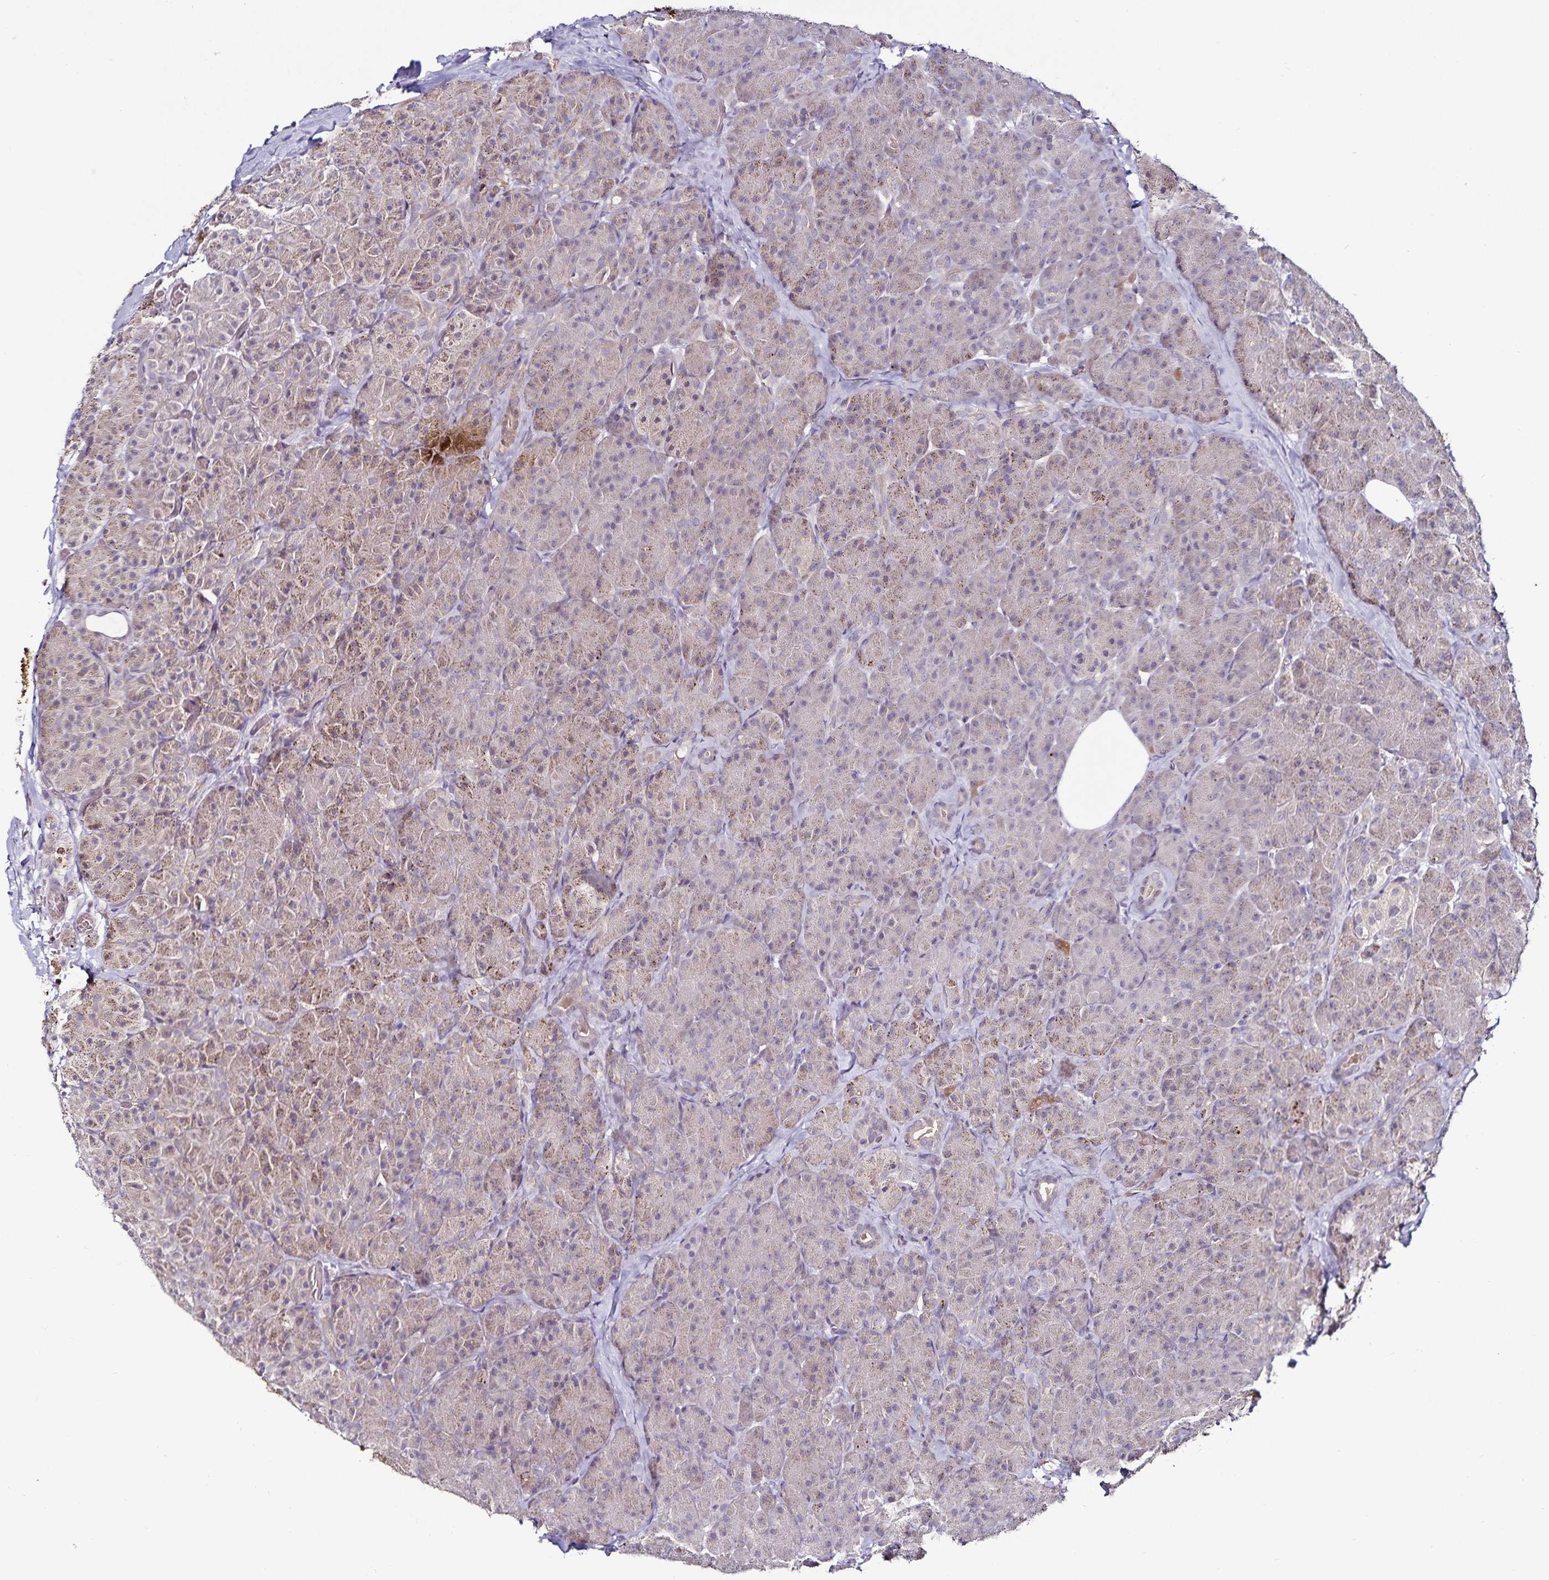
{"staining": {"intensity": "weak", "quantity": "25%-75%", "location": "cytoplasmic/membranous"}, "tissue": "pancreas", "cell_type": "Exocrine glandular cells", "image_type": "normal", "snomed": [{"axis": "morphology", "description": "Normal tissue, NOS"}, {"axis": "topography", "description": "Pancreas"}], "caption": "The immunohistochemical stain shows weak cytoplasmic/membranous staining in exocrine glandular cells of unremarkable pancreas. Immunohistochemistry stains the protein of interest in brown and the nuclei are stained blue.", "gene": "ACSL5", "patient": {"sex": "male", "age": 57}}